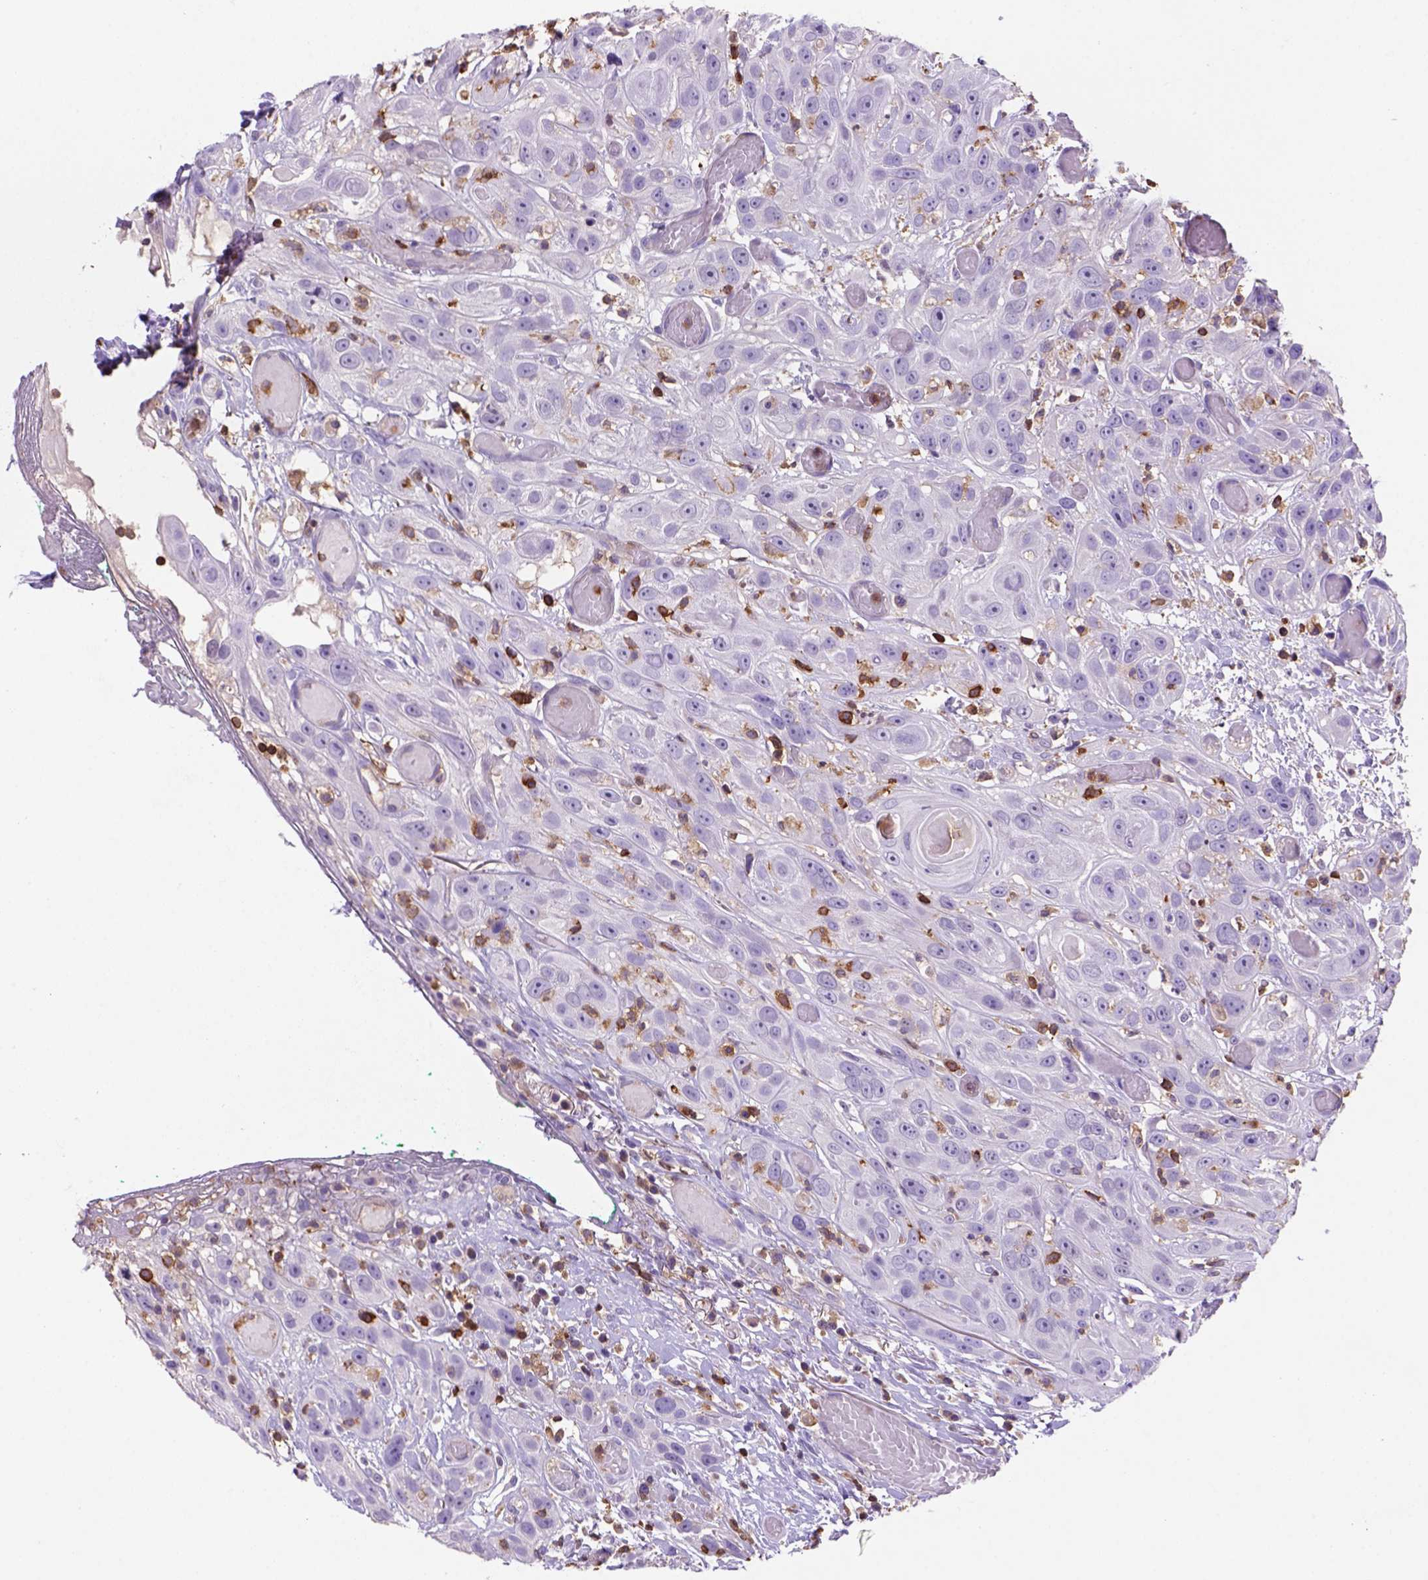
{"staining": {"intensity": "negative", "quantity": "none", "location": "none"}, "tissue": "head and neck cancer", "cell_type": "Tumor cells", "image_type": "cancer", "snomed": [{"axis": "morphology", "description": "Normal tissue, NOS"}, {"axis": "morphology", "description": "Squamous cell carcinoma, NOS"}, {"axis": "topography", "description": "Oral tissue"}, {"axis": "topography", "description": "Salivary gland"}, {"axis": "topography", "description": "Head-Neck"}], "caption": "Immunohistochemistry (IHC) histopathology image of human head and neck cancer (squamous cell carcinoma) stained for a protein (brown), which exhibits no expression in tumor cells.", "gene": "INPP5D", "patient": {"sex": "female", "age": 62}}